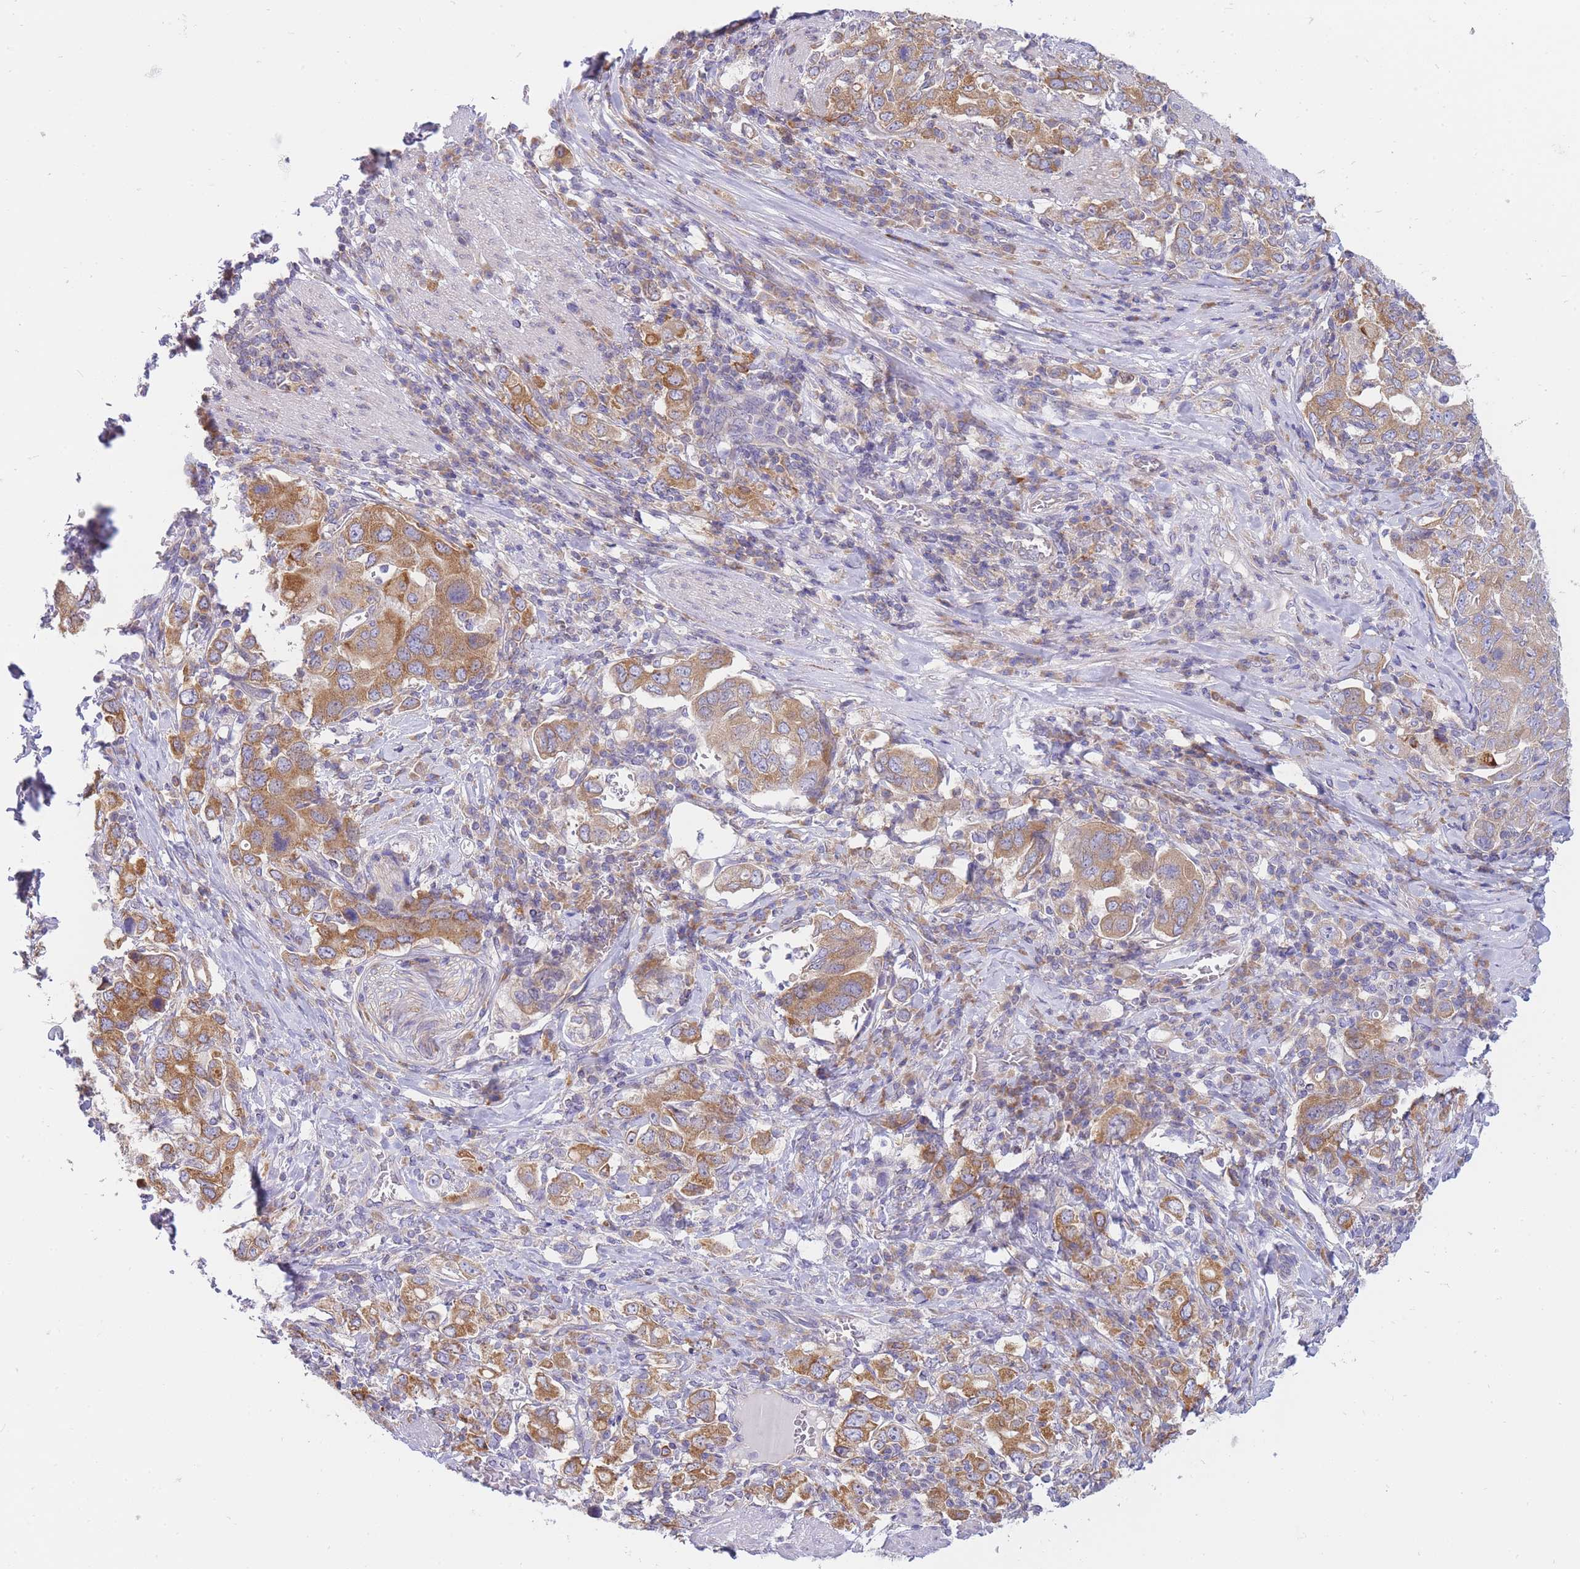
{"staining": {"intensity": "moderate", "quantity": ">75%", "location": "cytoplasmic/membranous"}, "tissue": "stomach cancer", "cell_type": "Tumor cells", "image_type": "cancer", "snomed": [{"axis": "morphology", "description": "Adenocarcinoma, NOS"}, {"axis": "topography", "description": "Stomach, upper"}, {"axis": "topography", "description": "Stomach"}], "caption": "IHC image of human stomach cancer stained for a protein (brown), which shows medium levels of moderate cytoplasmic/membranous staining in approximately >75% of tumor cells.", "gene": "SH2B2", "patient": {"sex": "male", "age": 62}}